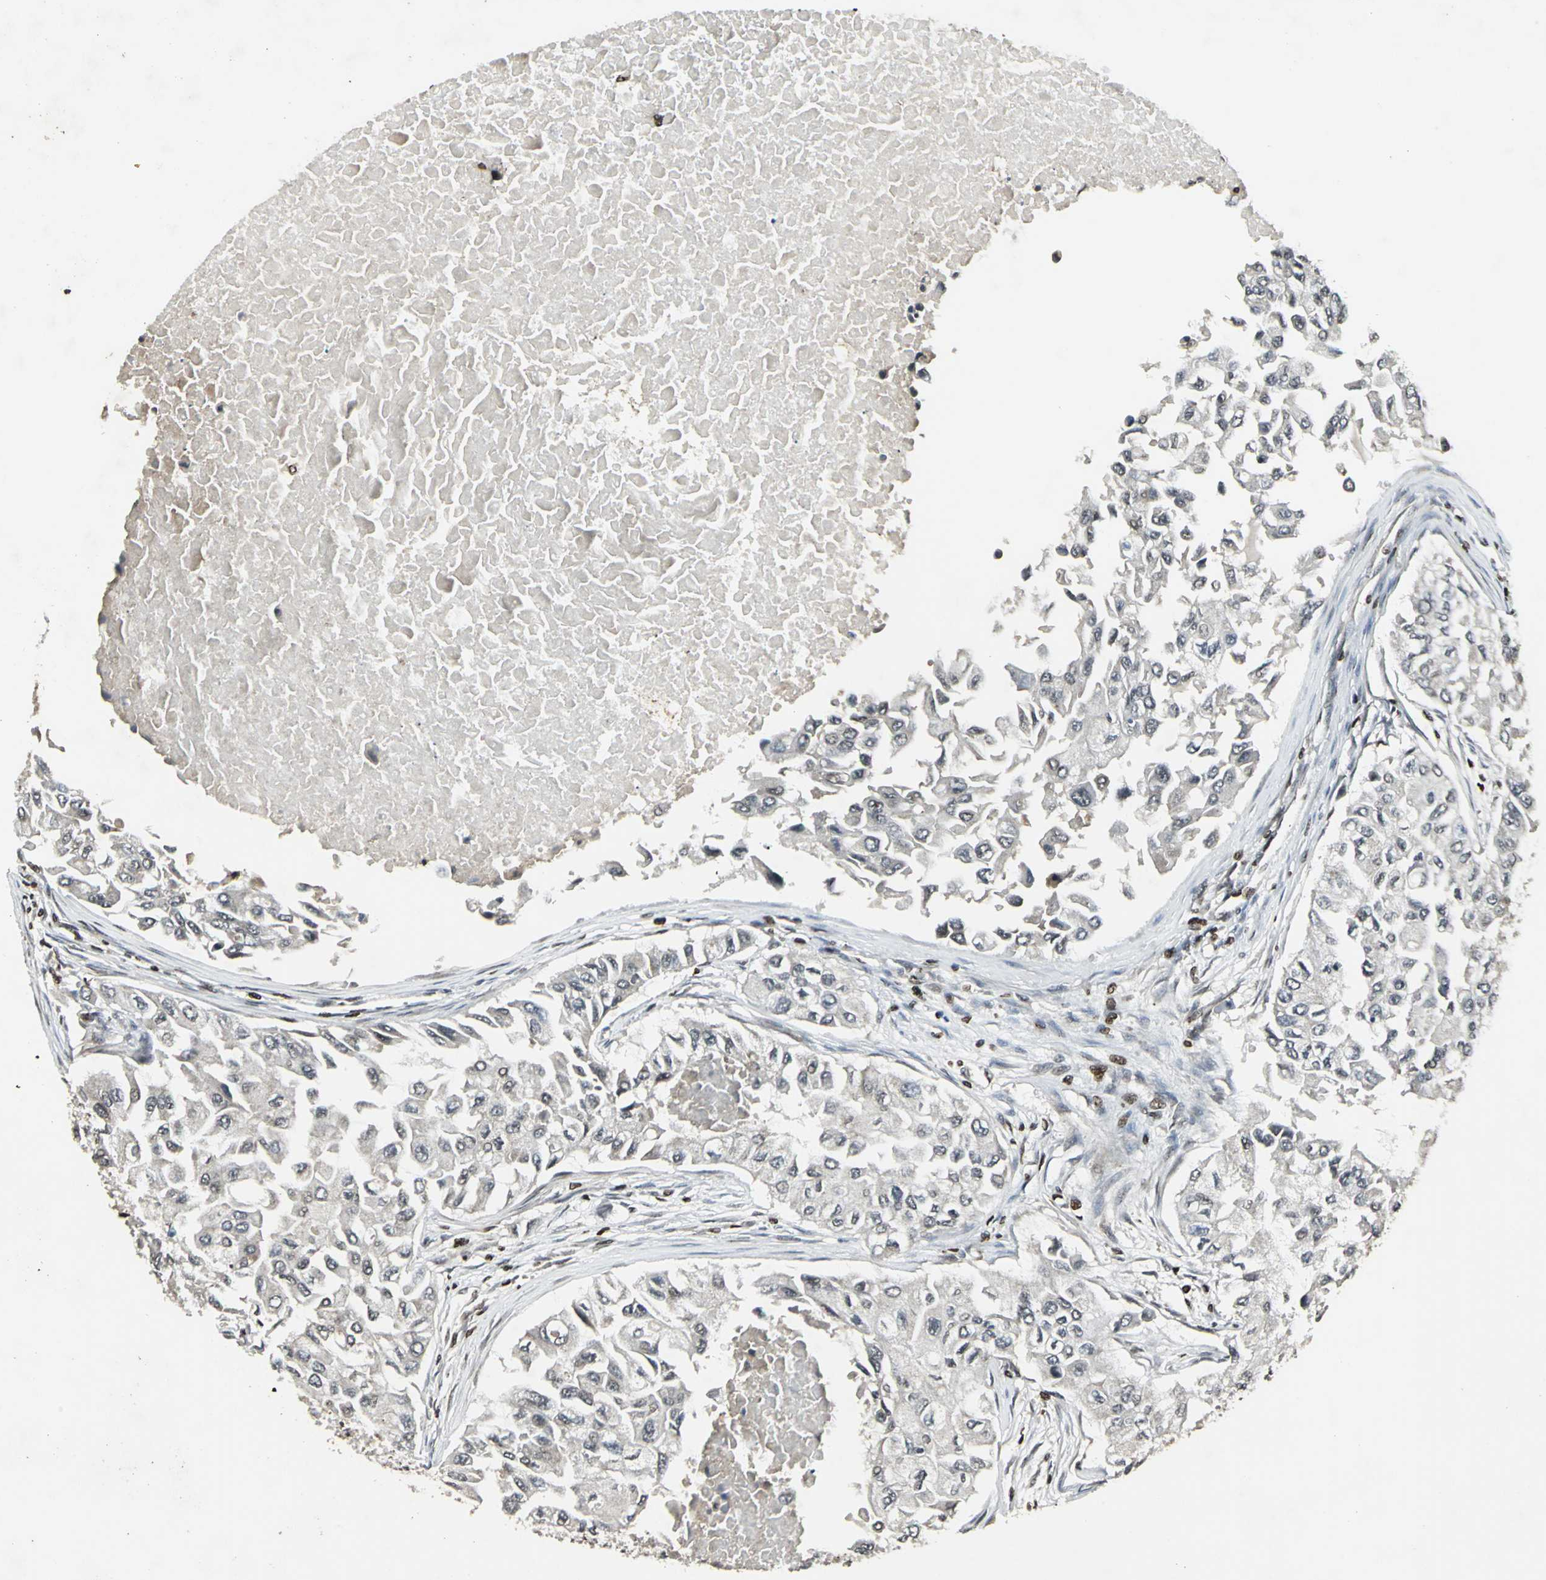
{"staining": {"intensity": "weak", "quantity": ">75%", "location": "cytoplasmic/membranous"}, "tissue": "breast cancer", "cell_type": "Tumor cells", "image_type": "cancer", "snomed": [{"axis": "morphology", "description": "Normal tissue, NOS"}, {"axis": "morphology", "description": "Duct carcinoma"}, {"axis": "topography", "description": "Breast"}], "caption": "Intraductal carcinoma (breast) stained with a brown dye exhibits weak cytoplasmic/membranous positive expression in approximately >75% of tumor cells.", "gene": "AHR", "patient": {"sex": "female", "age": 49}}